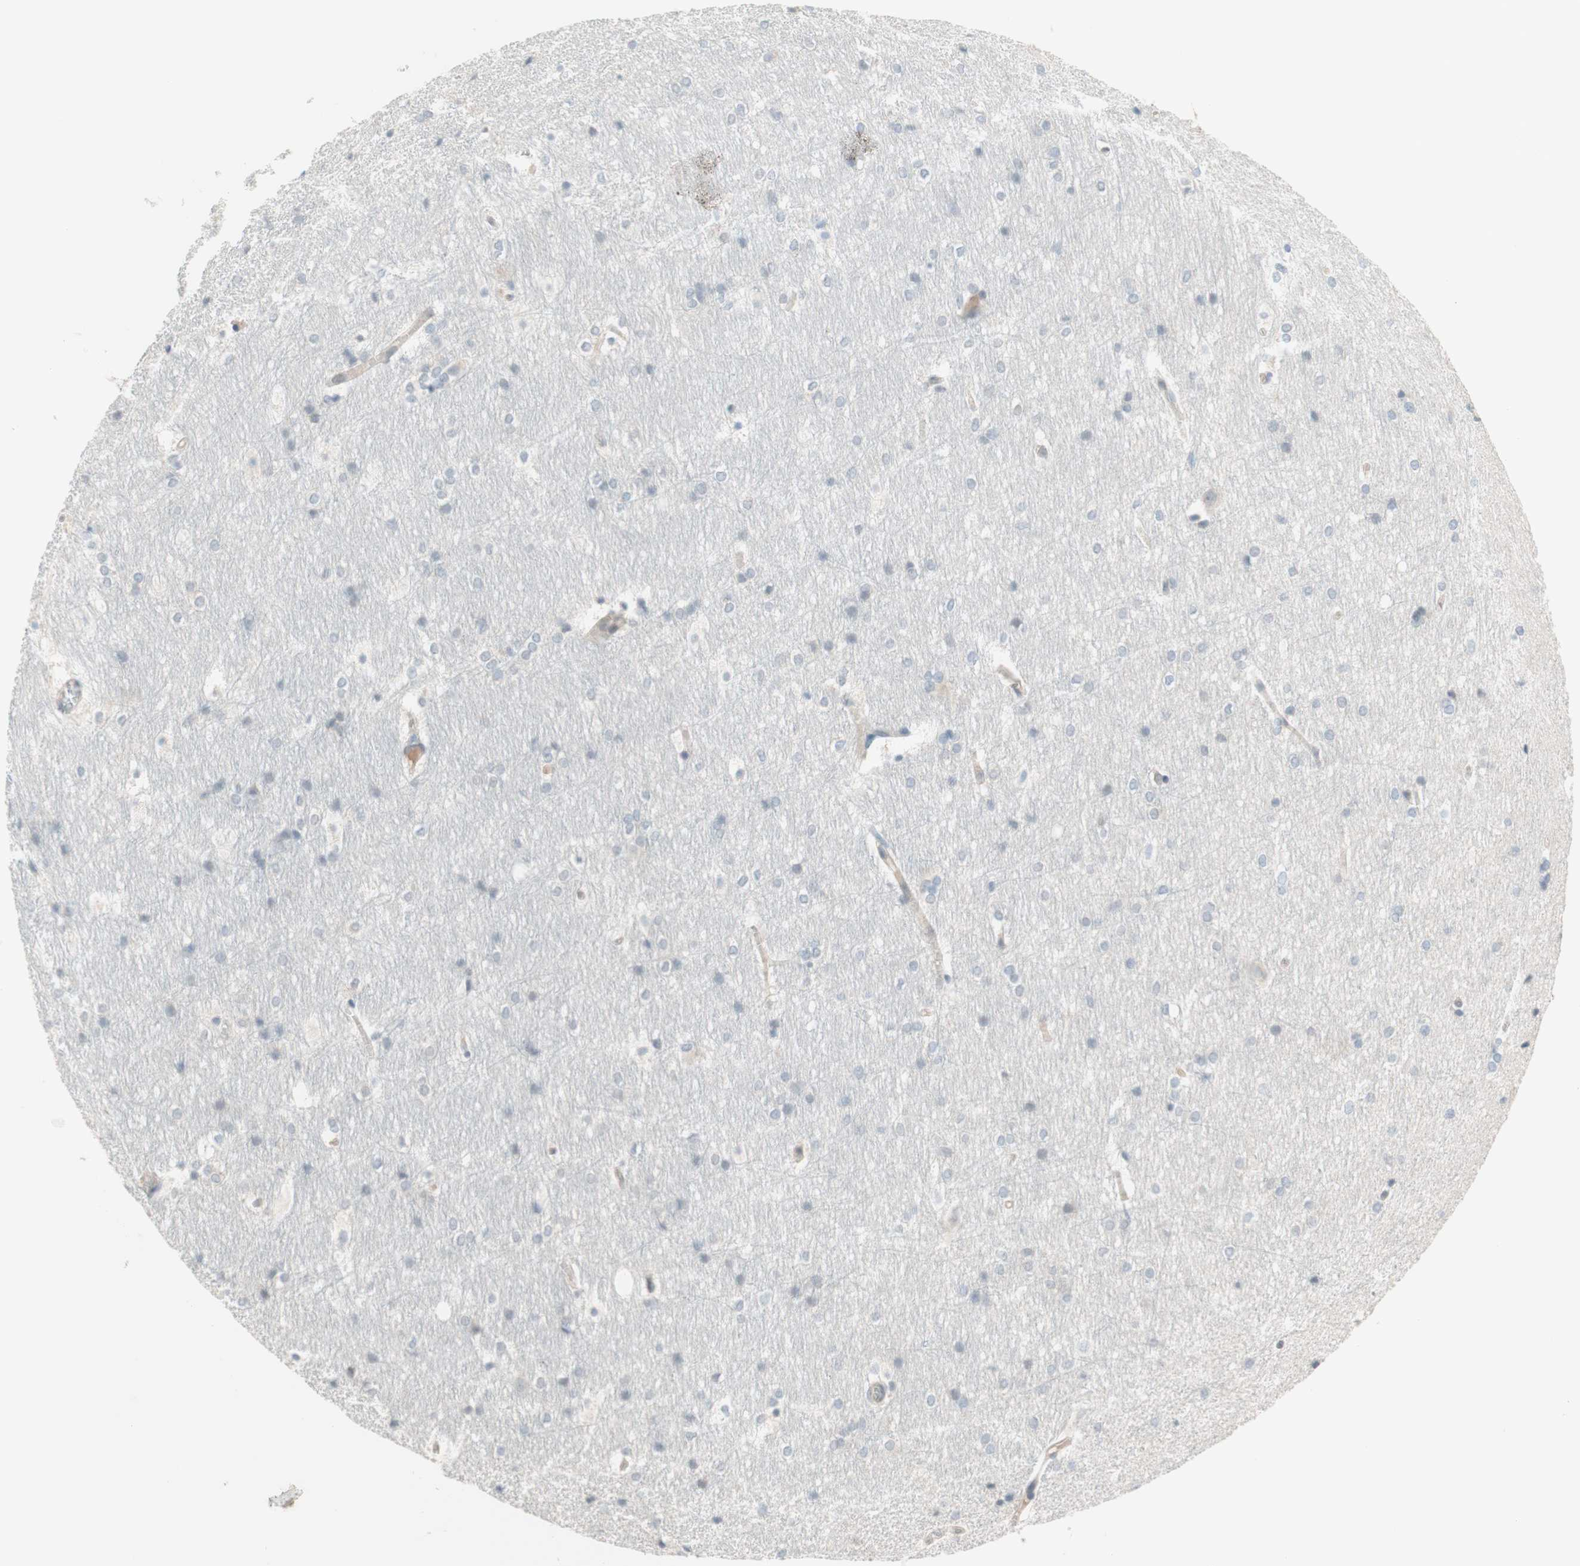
{"staining": {"intensity": "negative", "quantity": "none", "location": "none"}, "tissue": "hippocampus", "cell_type": "Glial cells", "image_type": "normal", "snomed": [{"axis": "morphology", "description": "Normal tissue, NOS"}, {"axis": "topography", "description": "Hippocampus"}], "caption": "A histopathology image of hippocampus stained for a protein shows no brown staining in glial cells. (DAB (3,3'-diaminobenzidine) immunohistochemistry (IHC) visualized using brightfield microscopy, high magnification).", "gene": "JPH1", "patient": {"sex": "female", "age": 19}}